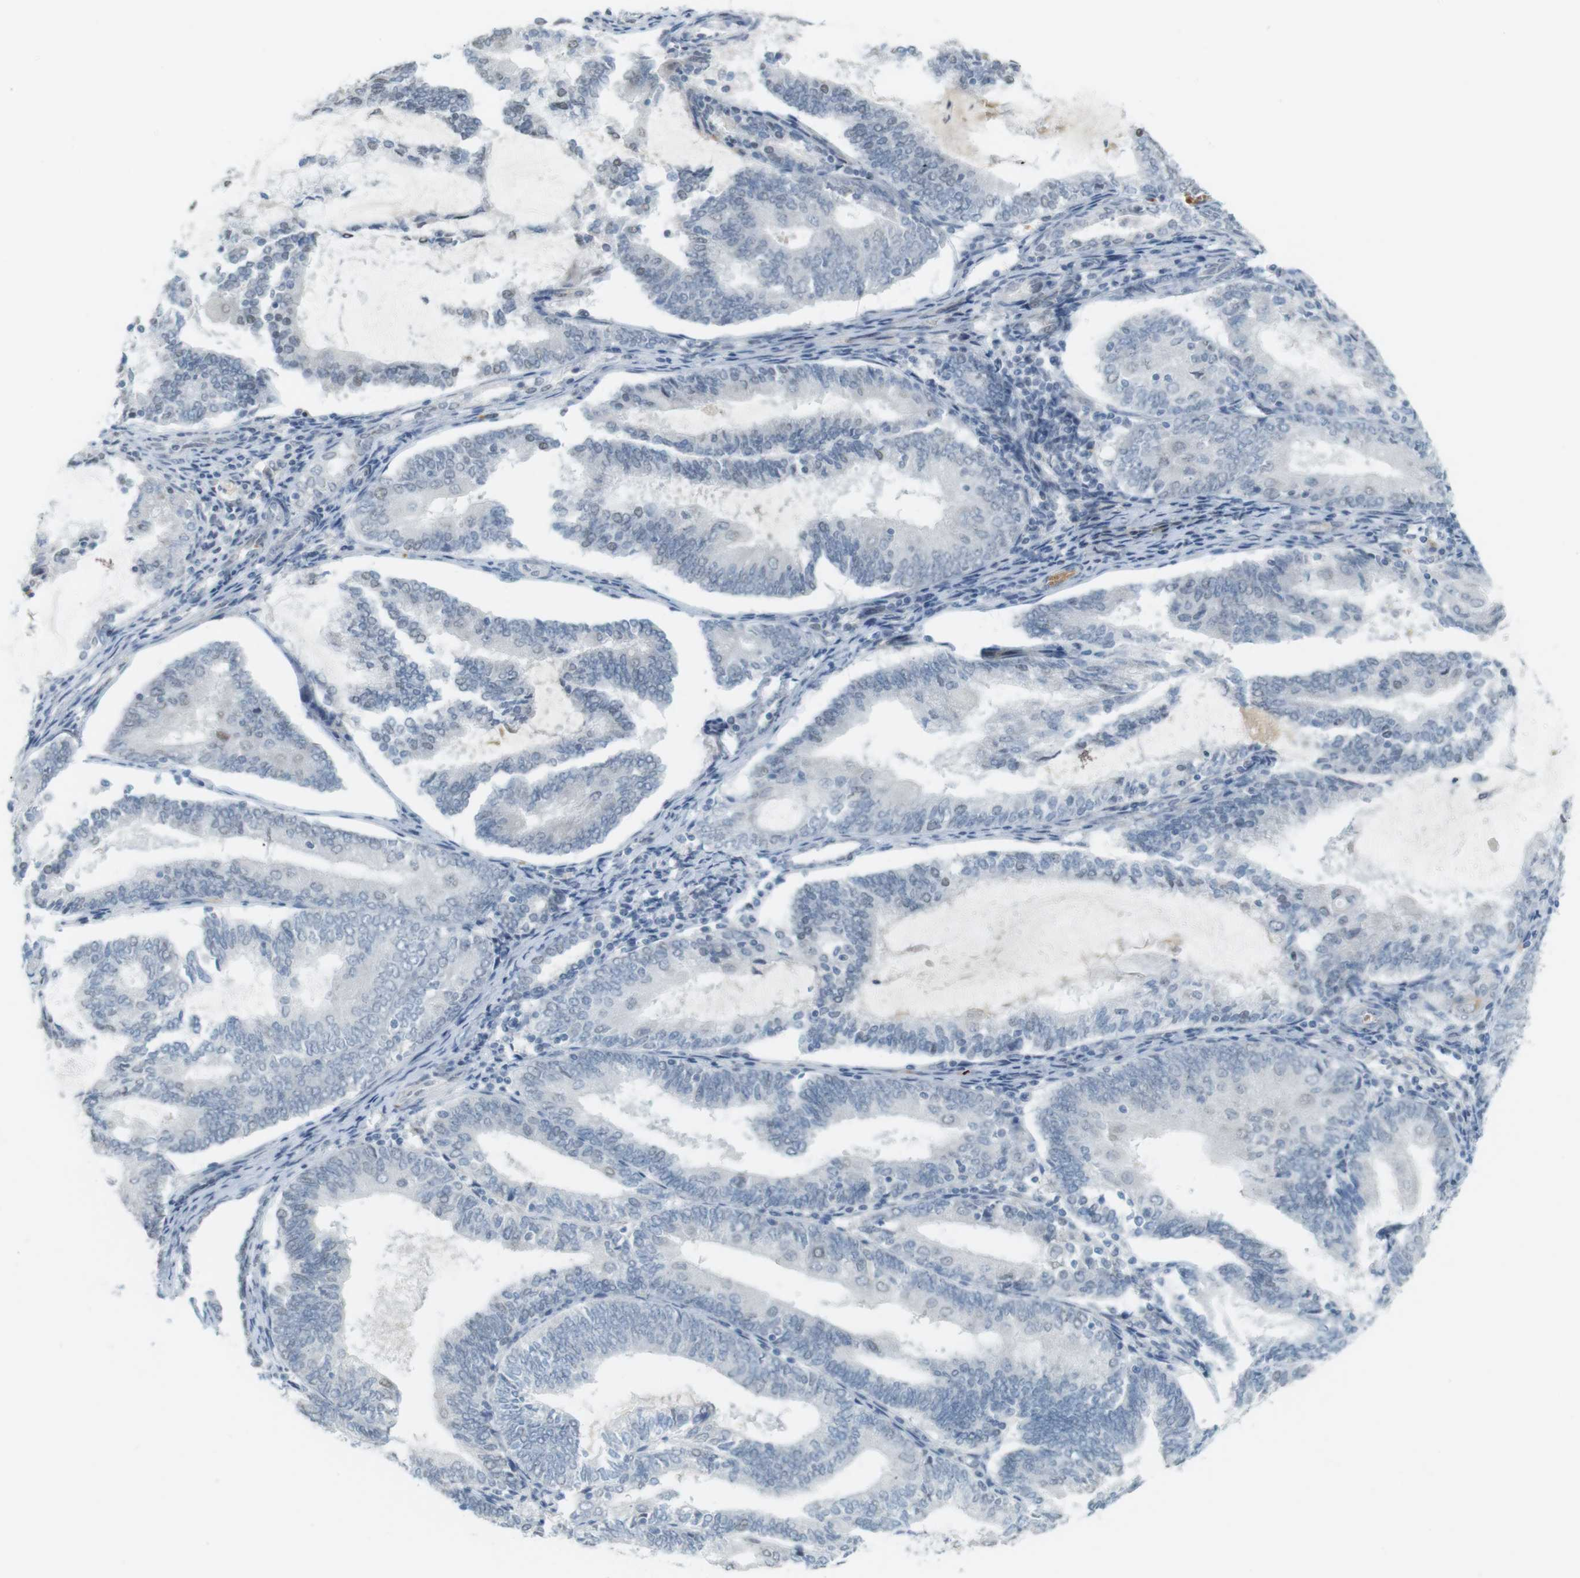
{"staining": {"intensity": "negative", "quantity": "none", "location": "none"}, "tissue": "endometrial cancer", "cell_type": "Tumor cells", "image_type": "cancer", "snomed": [{"axis": "morphology", "description": "Adenocarcinoma, NOS"}, {"axis": "topography", "description": "Endometrium"}], "caption": "There is no significant positivity in tumor cells of endometrial cancer (adenocarcinoma).", "gene": "DMC1", "patient": {"sex": "female", "age": 81}}